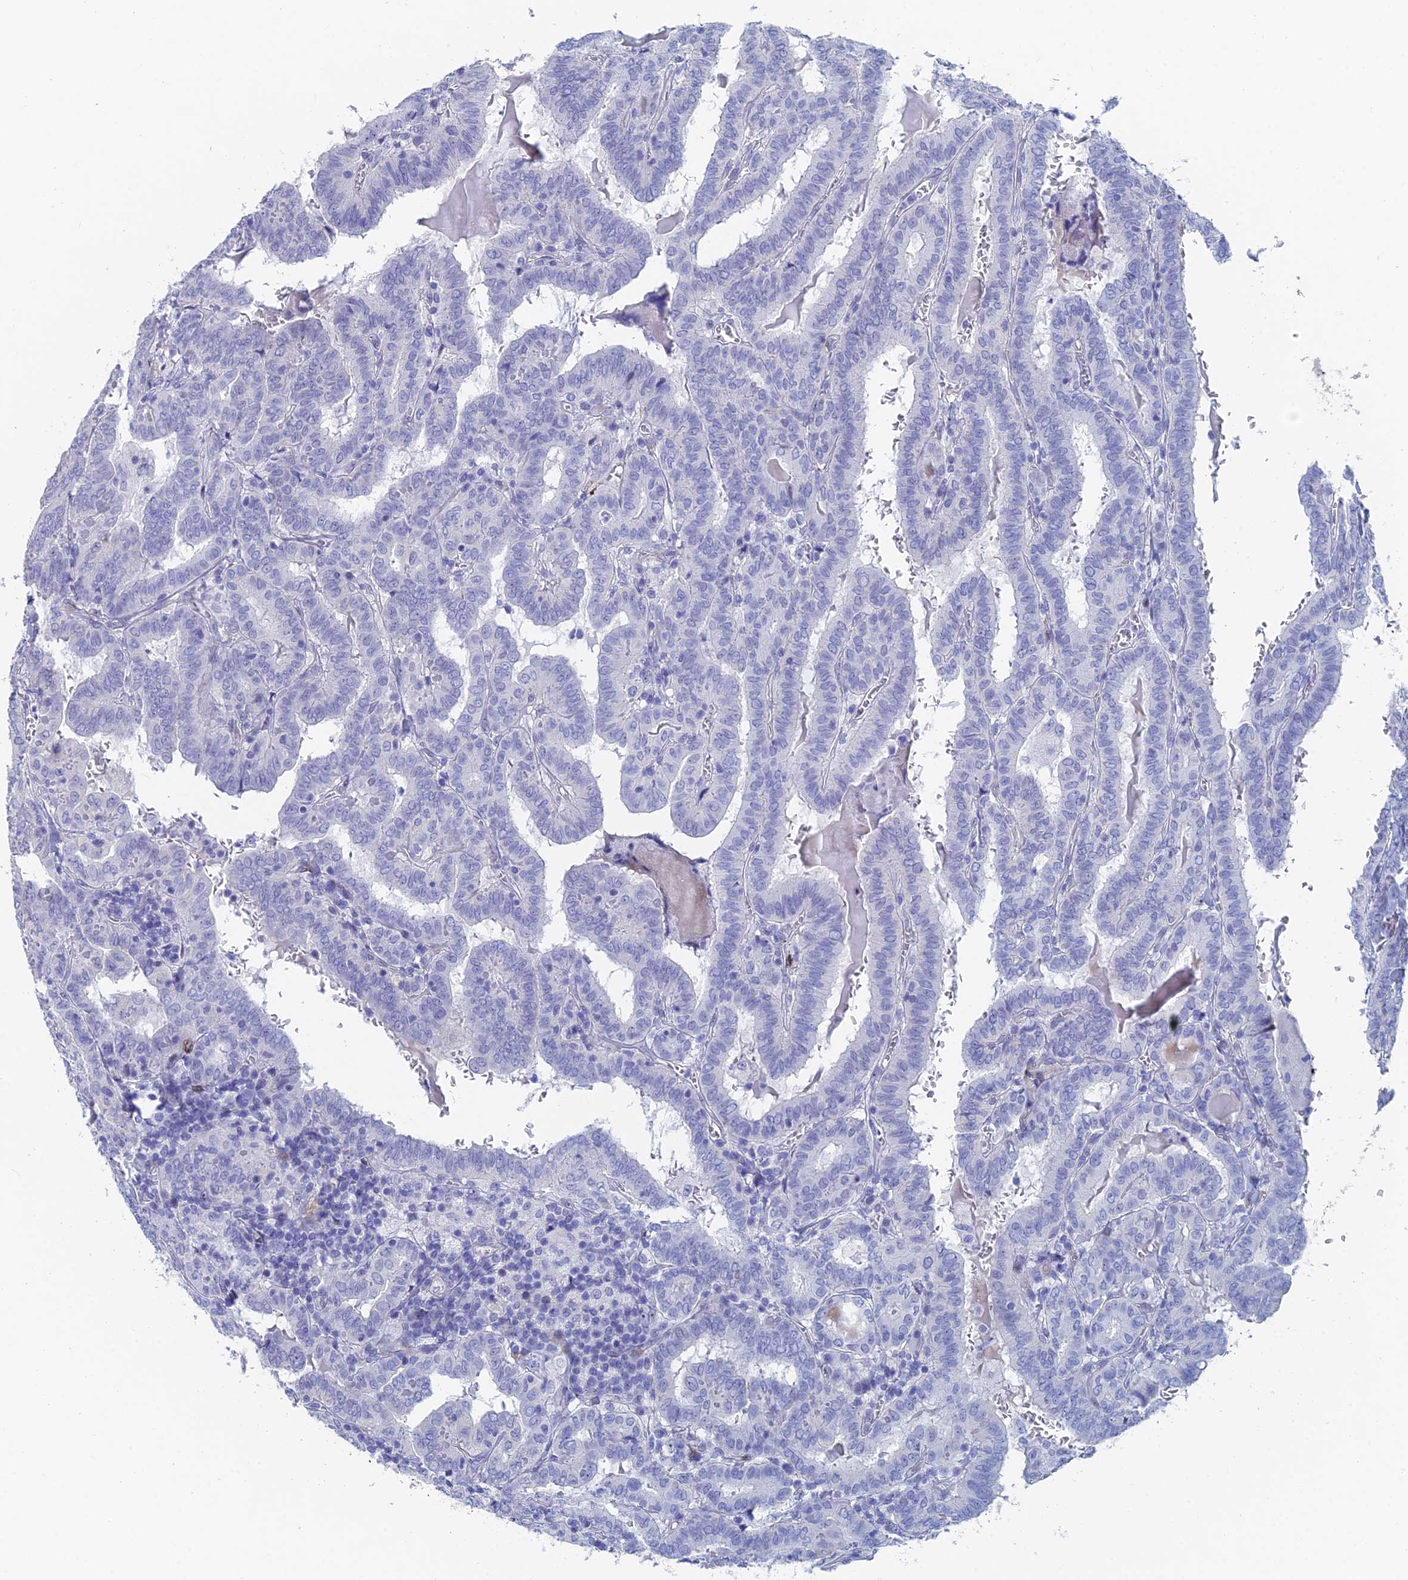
{"staining": {"intensity": "negative", "quantity": "none", "location": "none"}, "tissue": "thyroid cancer", "cell_type": "Tumor cells", "image_type": "cancer", "snomed": [{"axis": "morphology", "description": "Papillary adenocarcinoma, NOS"}, {"axis": "topography", "description": "Thyroid gland"}], "caption": "Immunohistochemistry (IHC) histopathology image of thyroid papillary adenocarcinoma stained for a protein (brown), which demonstrates no positivity in tumor cells.", "gene": "DRGX", "patient": {"sex": "female", "age": 72}}